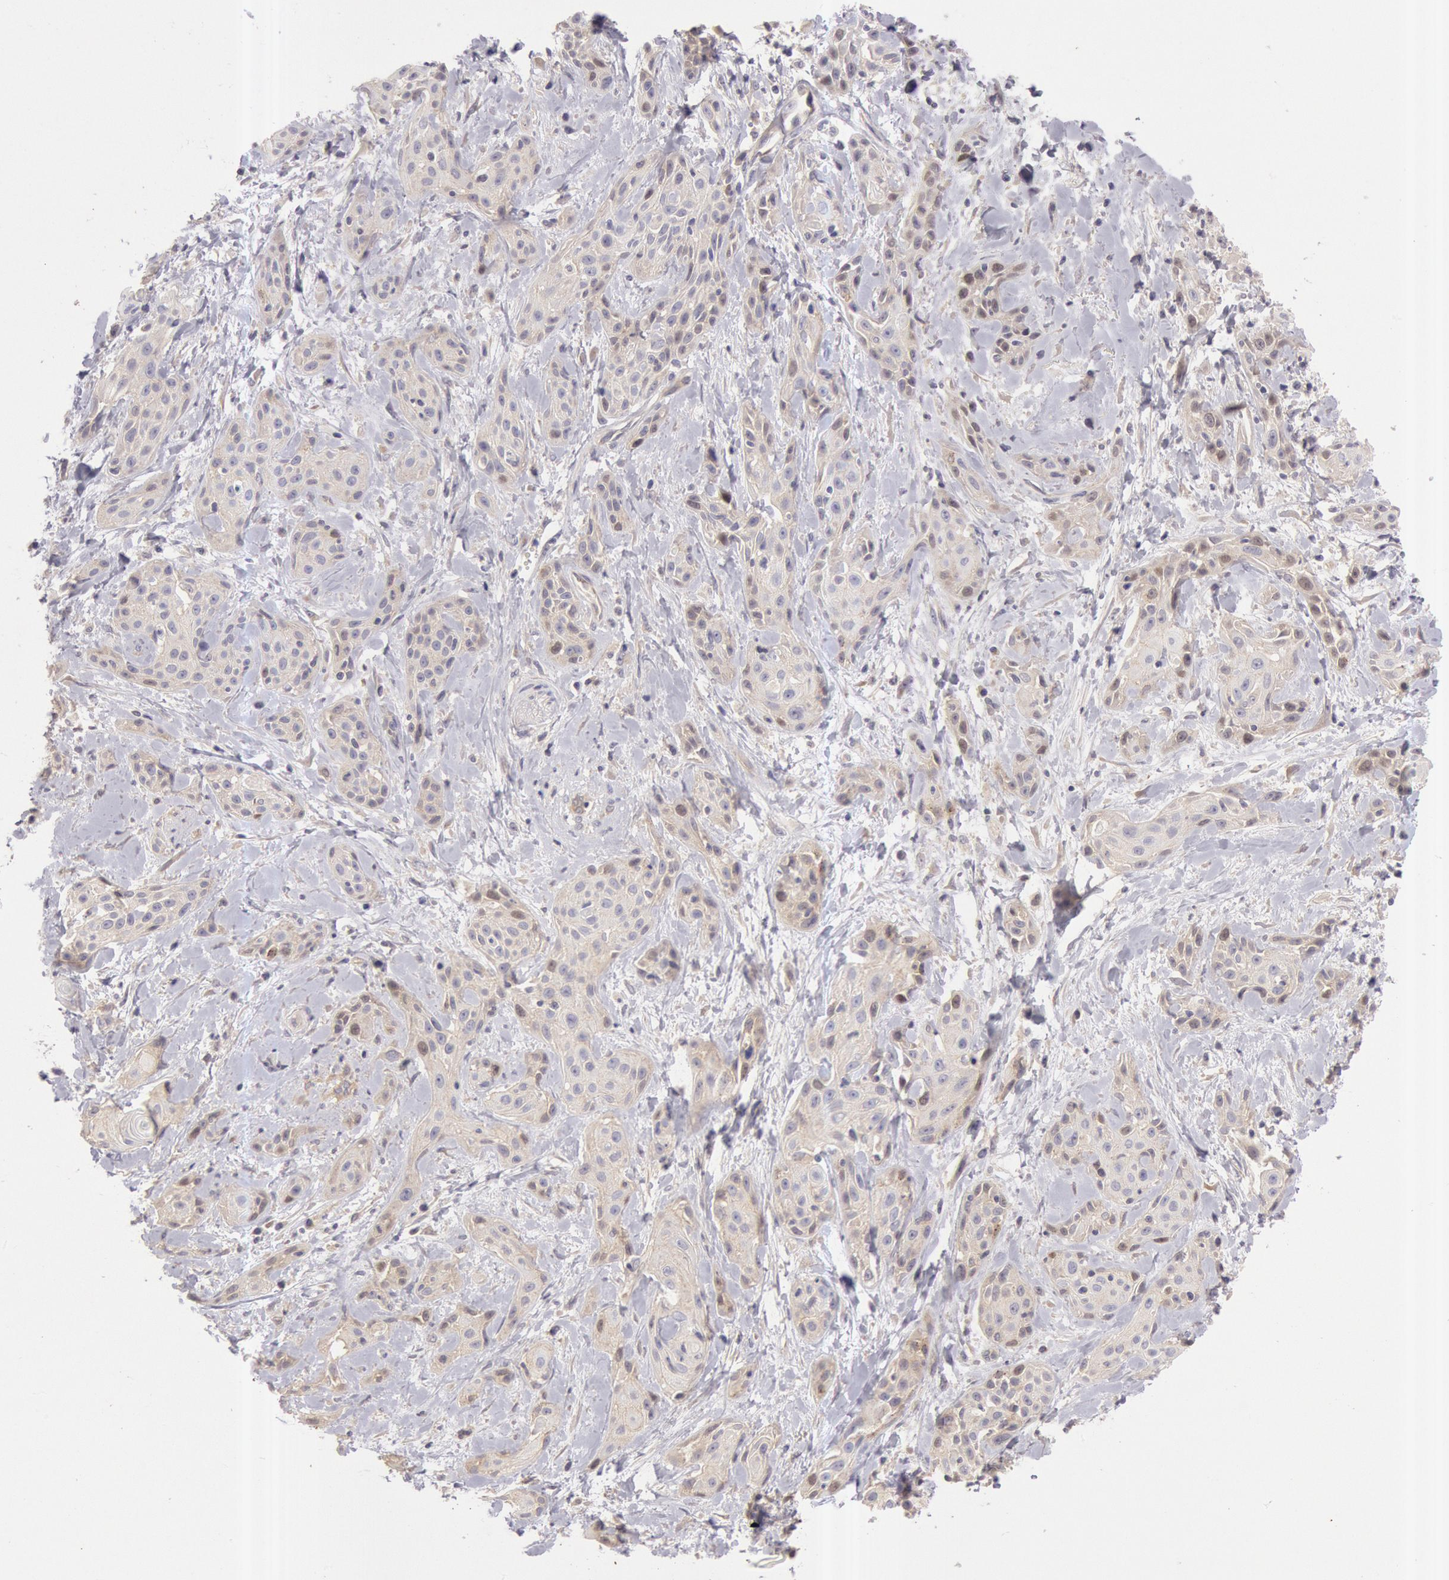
{"staining": {"intensity": "negative", "quantity": "none", "location": "none"}, "tissue": "skin cancer", "cell_type": "Tumor cells", "image_type": "cancer", "snomed": [{"axis": "morphology", "description": "Squamous cell carcinoma, NOS"}, {"axis": "topography", "description": "Skin"}, {"axis": "topography", "description": "Anal"}], "caption": "A micrograph of human squamous cell carcinoma (skin) is negative for staining in tumor cells.", "gene": "AMOTL1", "patient": {"sex": "male", "age": 64}}